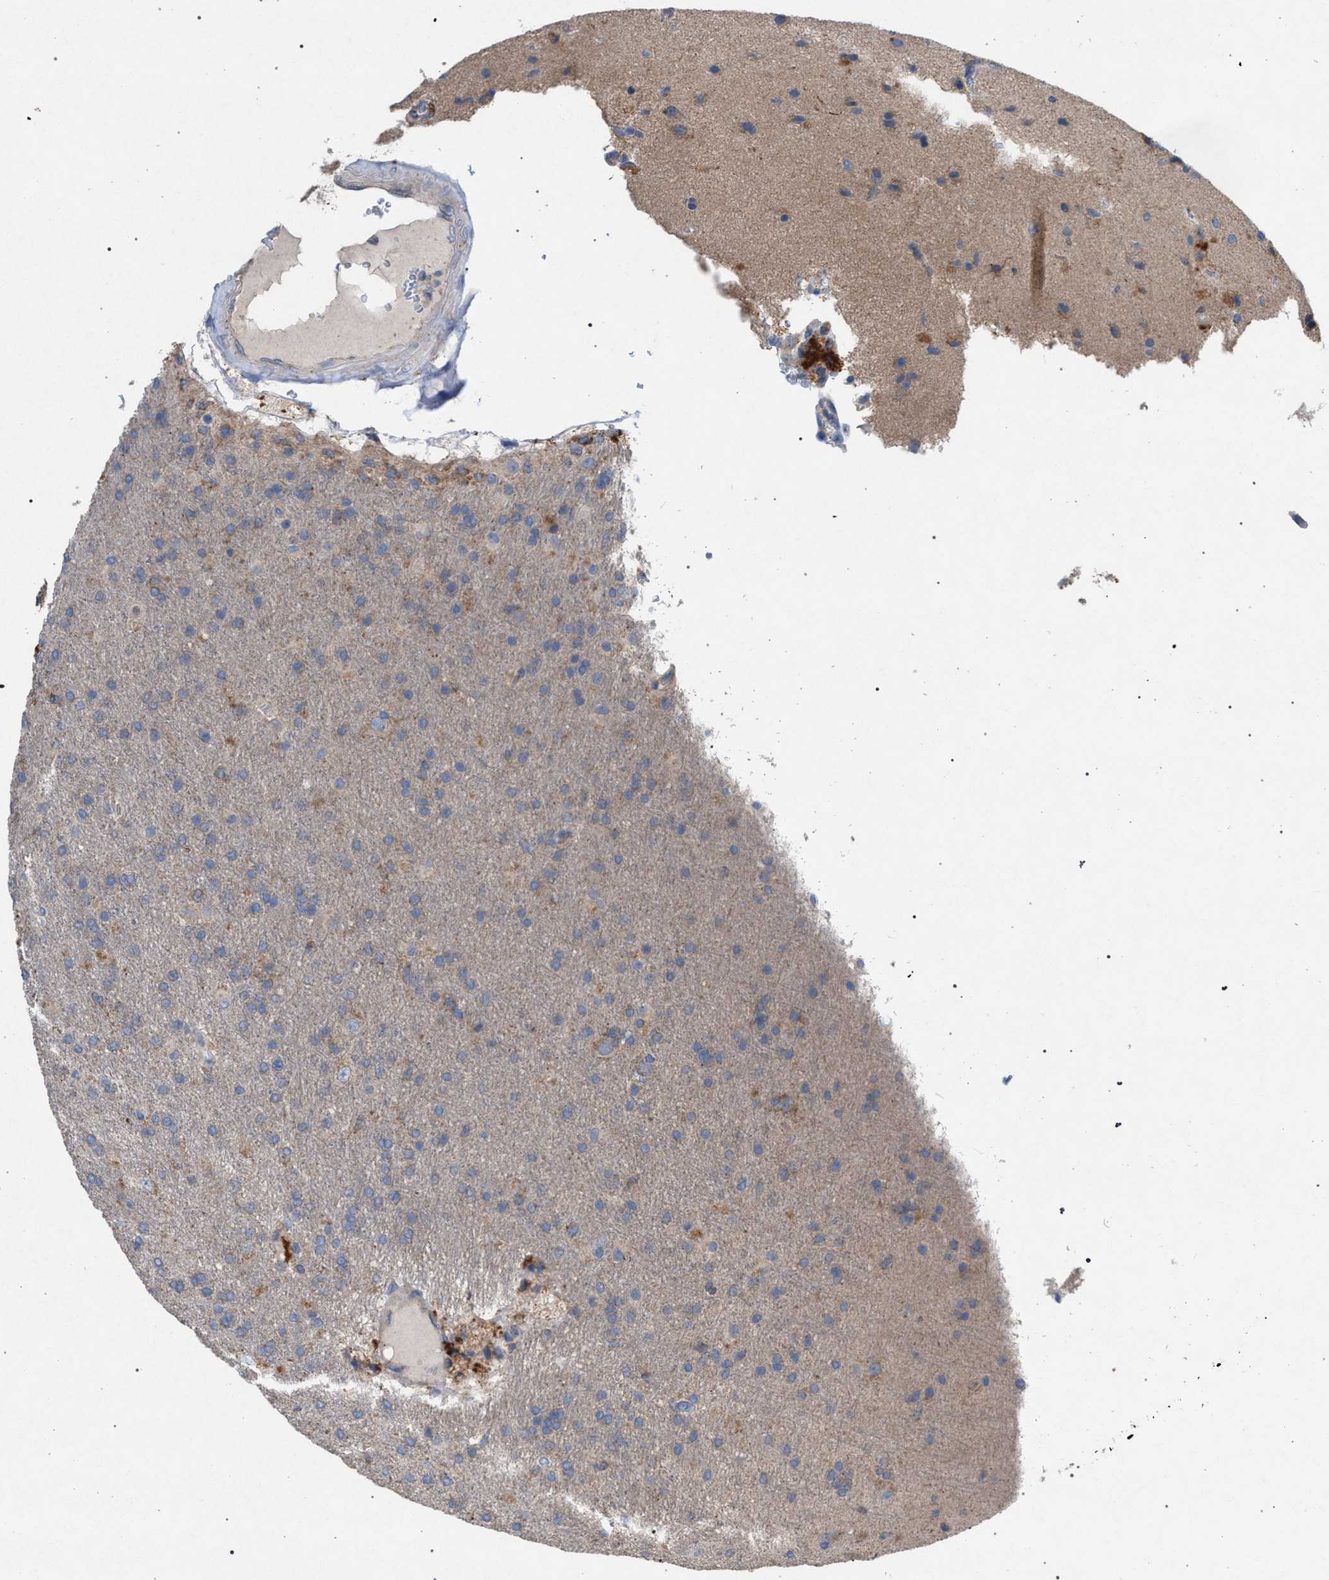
{"staining": {"intensity": "weak", "quantity": "<25%", "location": "cytoplasmic/membranous"}, "tissue": "glioma", "cell_type": "Tumor cells", "image_type": "cancer", "snomed": [{"axis": "morphology", "description": "Glioma, malignant, High grade"}, {"axis": "topography", "description": "Brain"}], "caption": "High power microscopy micrograph of an immunohistochemistry (IHC) micrograph of glioma, revealing no significant positivity in tumor cells.", "gene": "VPS13A", "patient": {"sex": "male", "age": 72}}